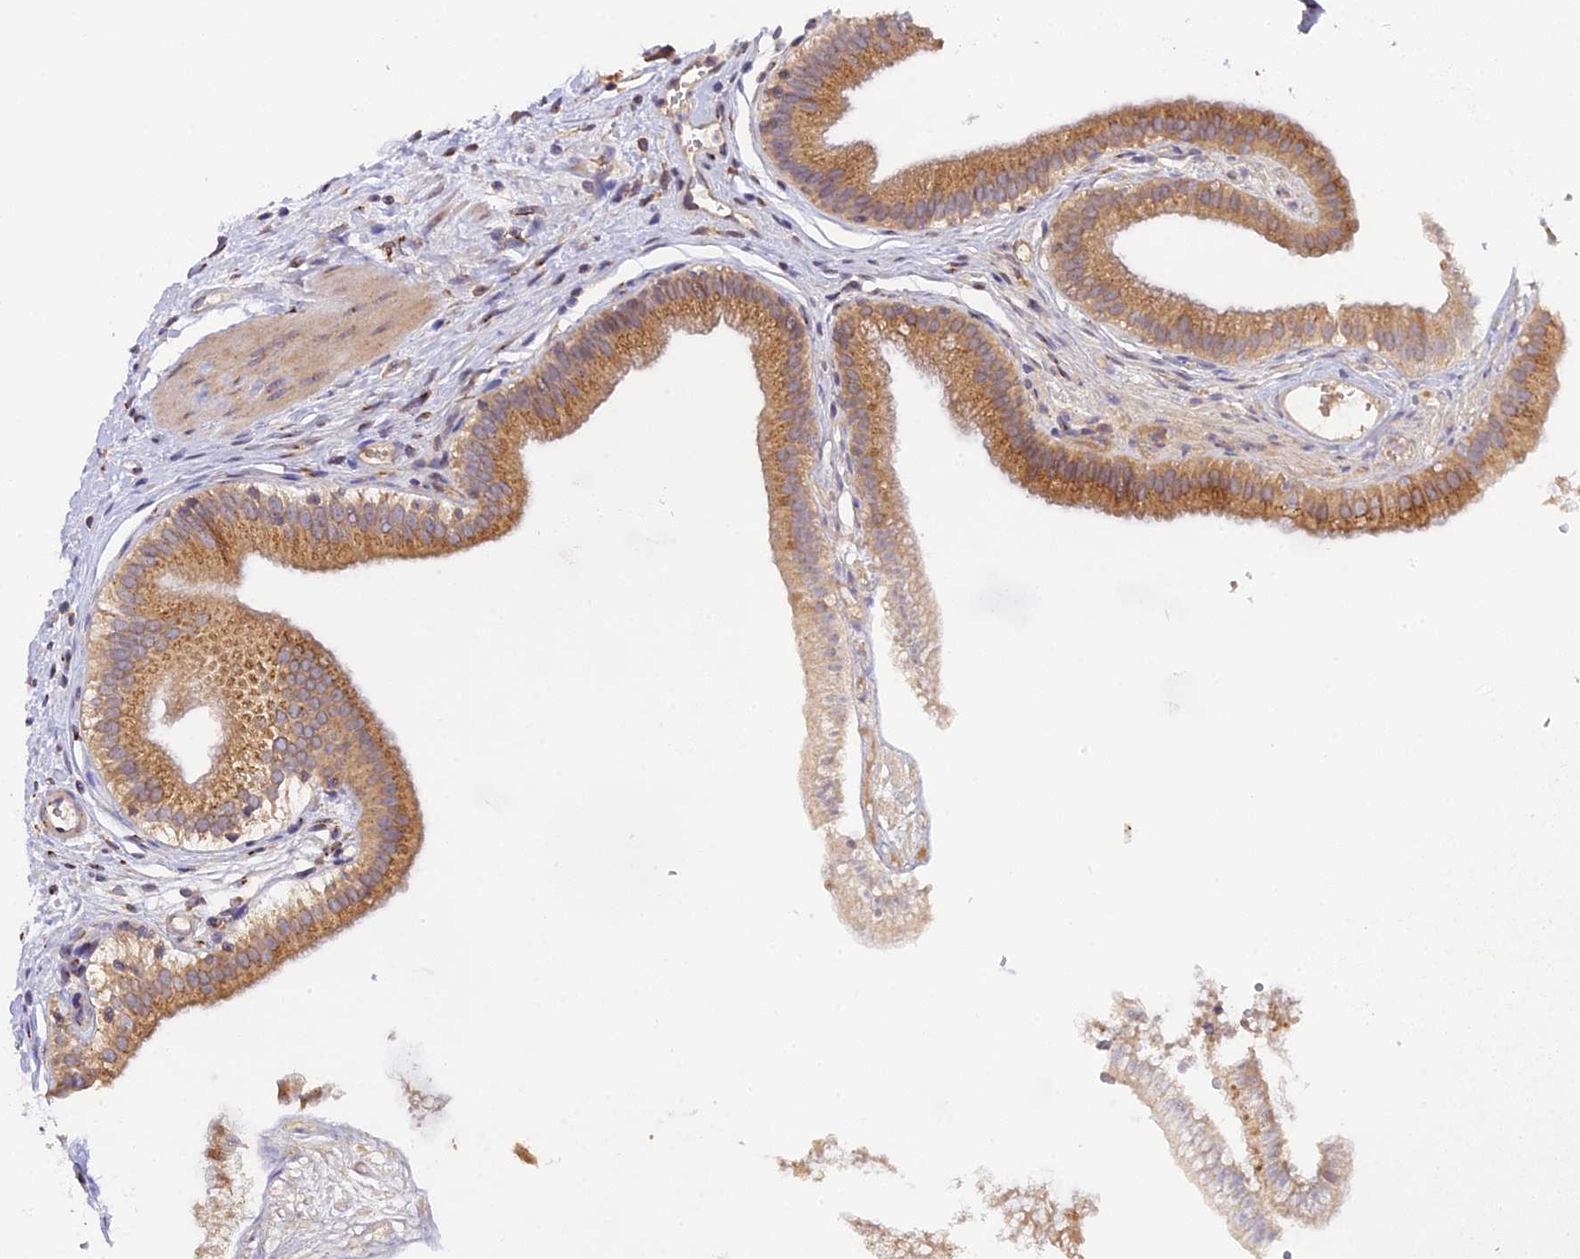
{"staining": {"intensity": "moderate", "quantity": ">75%", "location": "cytoplasmic/membranous"}, "tissue": "gallbladder", "cell_type": "Glandular cells", "image_type": "normal", "snomed": [{"axis": "morphology", "description": "Normal tissue, NOS"}, {"axis": "topography", "description": "Gallbladder"}], "caption": "Protein staining of normal gallbladder shows moderate cytoplasmic/membranous positivity in about >75% of glandular cells.", "gene": "SNX17", "patient": {"sex": "female", "age": 54}}